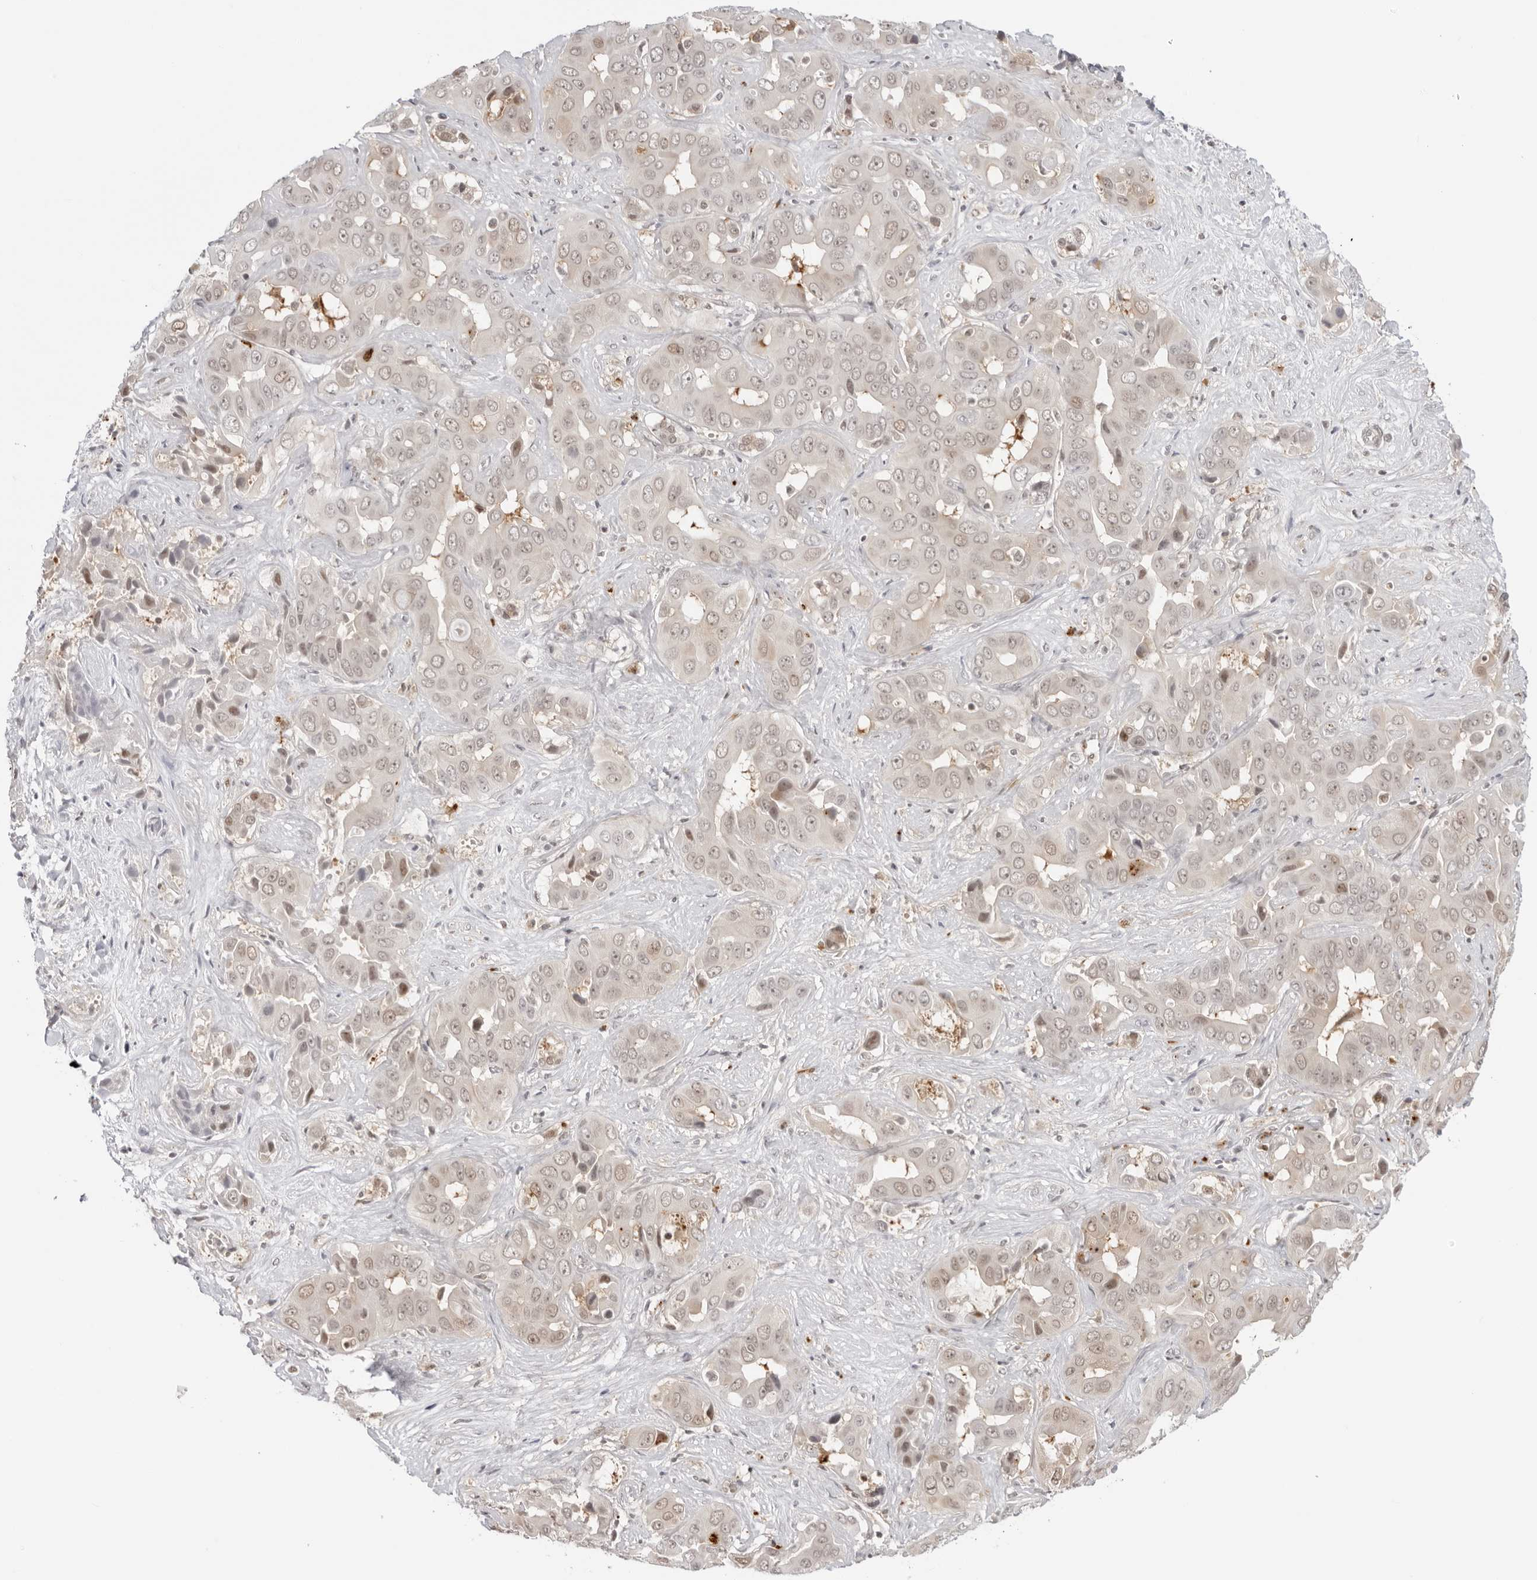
{"staining": {"intensity": "moderate", "quantity": "<25%", "location": "nuclear"}, "tissue": "liver cancer", "cell_type": "Tumor cells", "image_type": "cancer", "snomed": [{"axis": "morphology", "description": "Cholangiocarcinoma"}, {"axis": "topography", "description": "Liver"}], "caption": "Liver cholangiocarcinoma stained with a protein marker exhibits moderate staining in tumor cells.", "gene": "RNF146", "patient": {"sex": "female", "age": 52}}